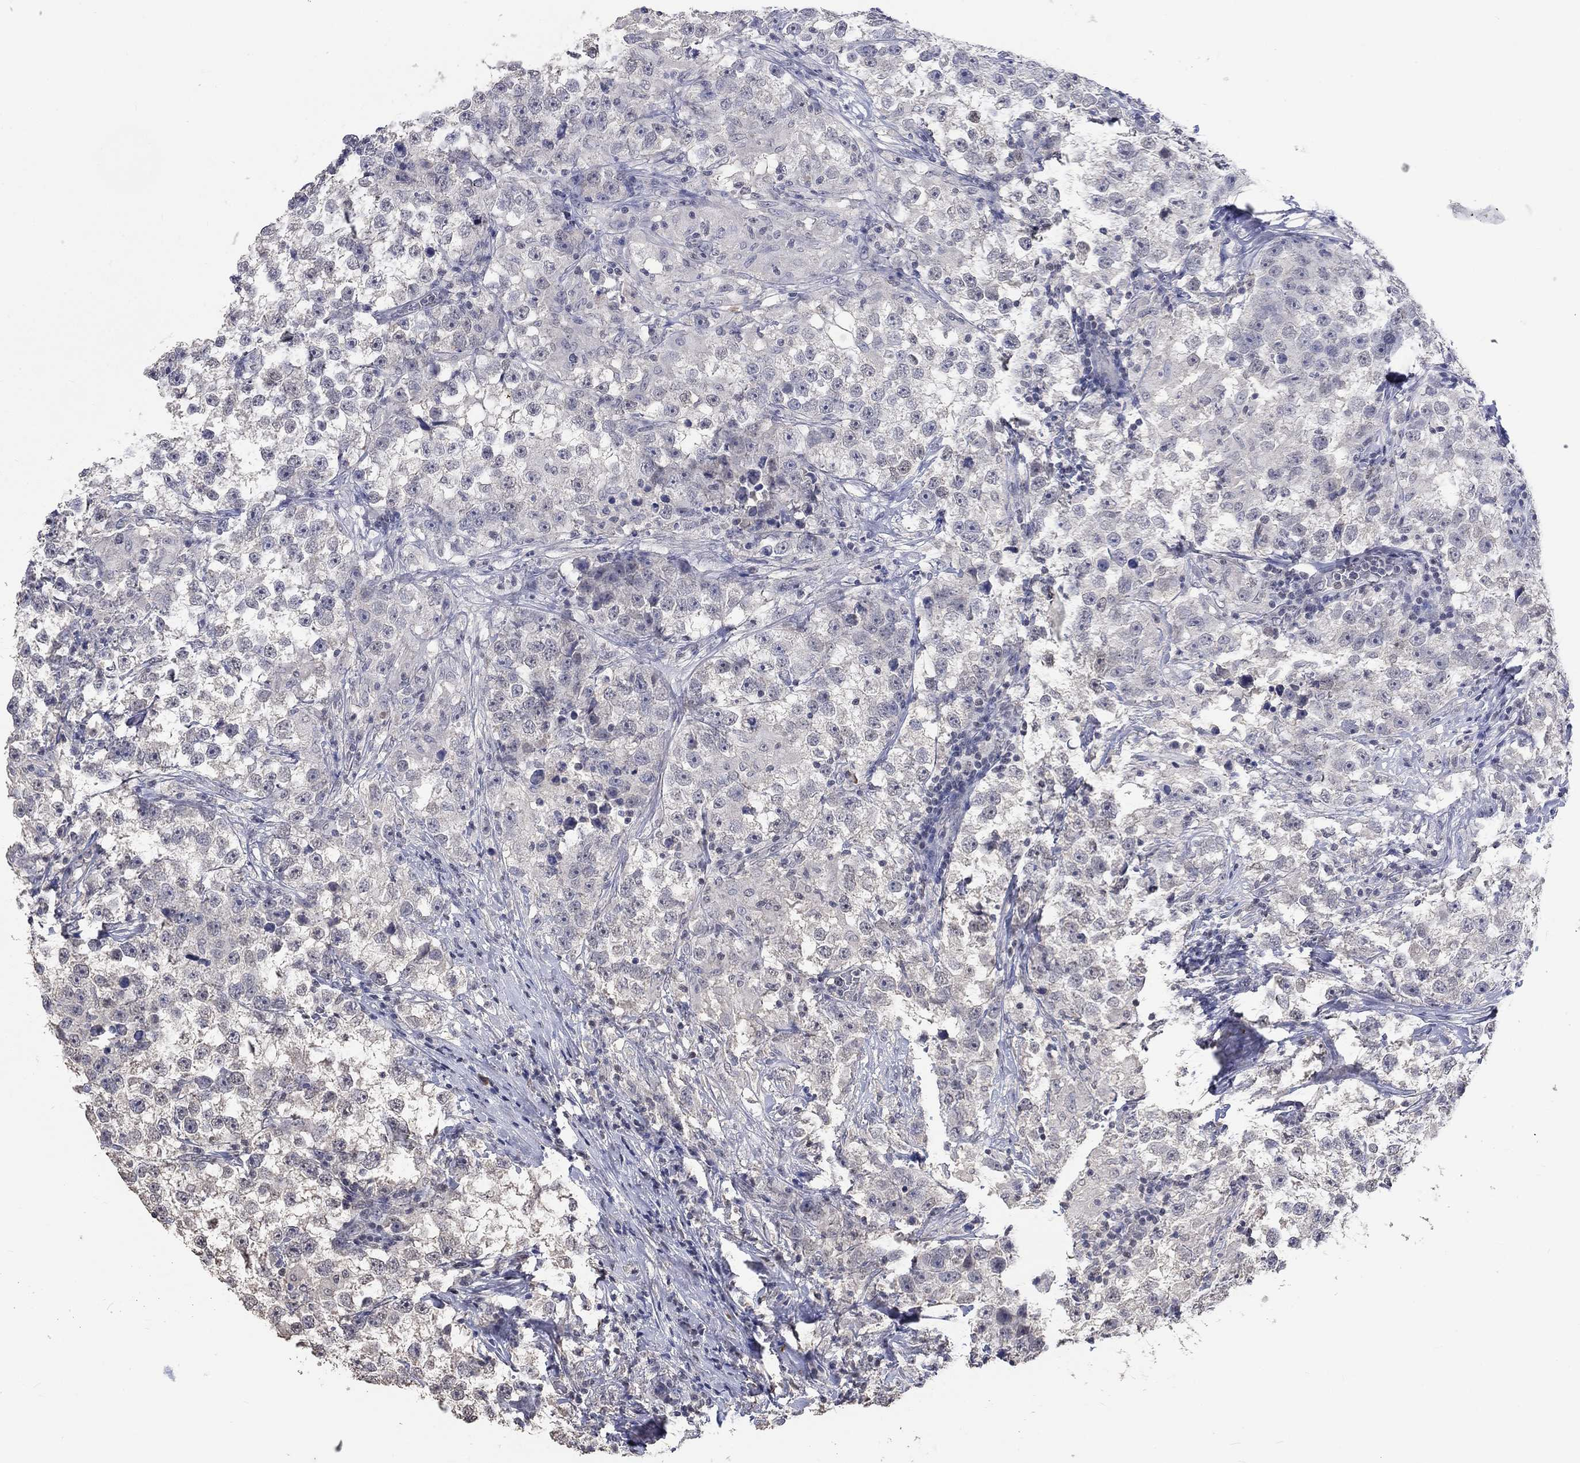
{"staining": {"intensity": "negative", "quantity": "none", "location": "none"}, "tissue": "testis cancer", "cell_type": "Tumor cells", "image_type": "cancer", "snomed": [{"axis": "morphology", "description": "Seminoma, NOS"}, {"axis": "topography", "description": "Testis"}], "caption": "Image shows no significant protein expression in tumor cells of testis cancer.", "gene": "ZBTB18", "patient": {"sex": "male", "age": 46}}